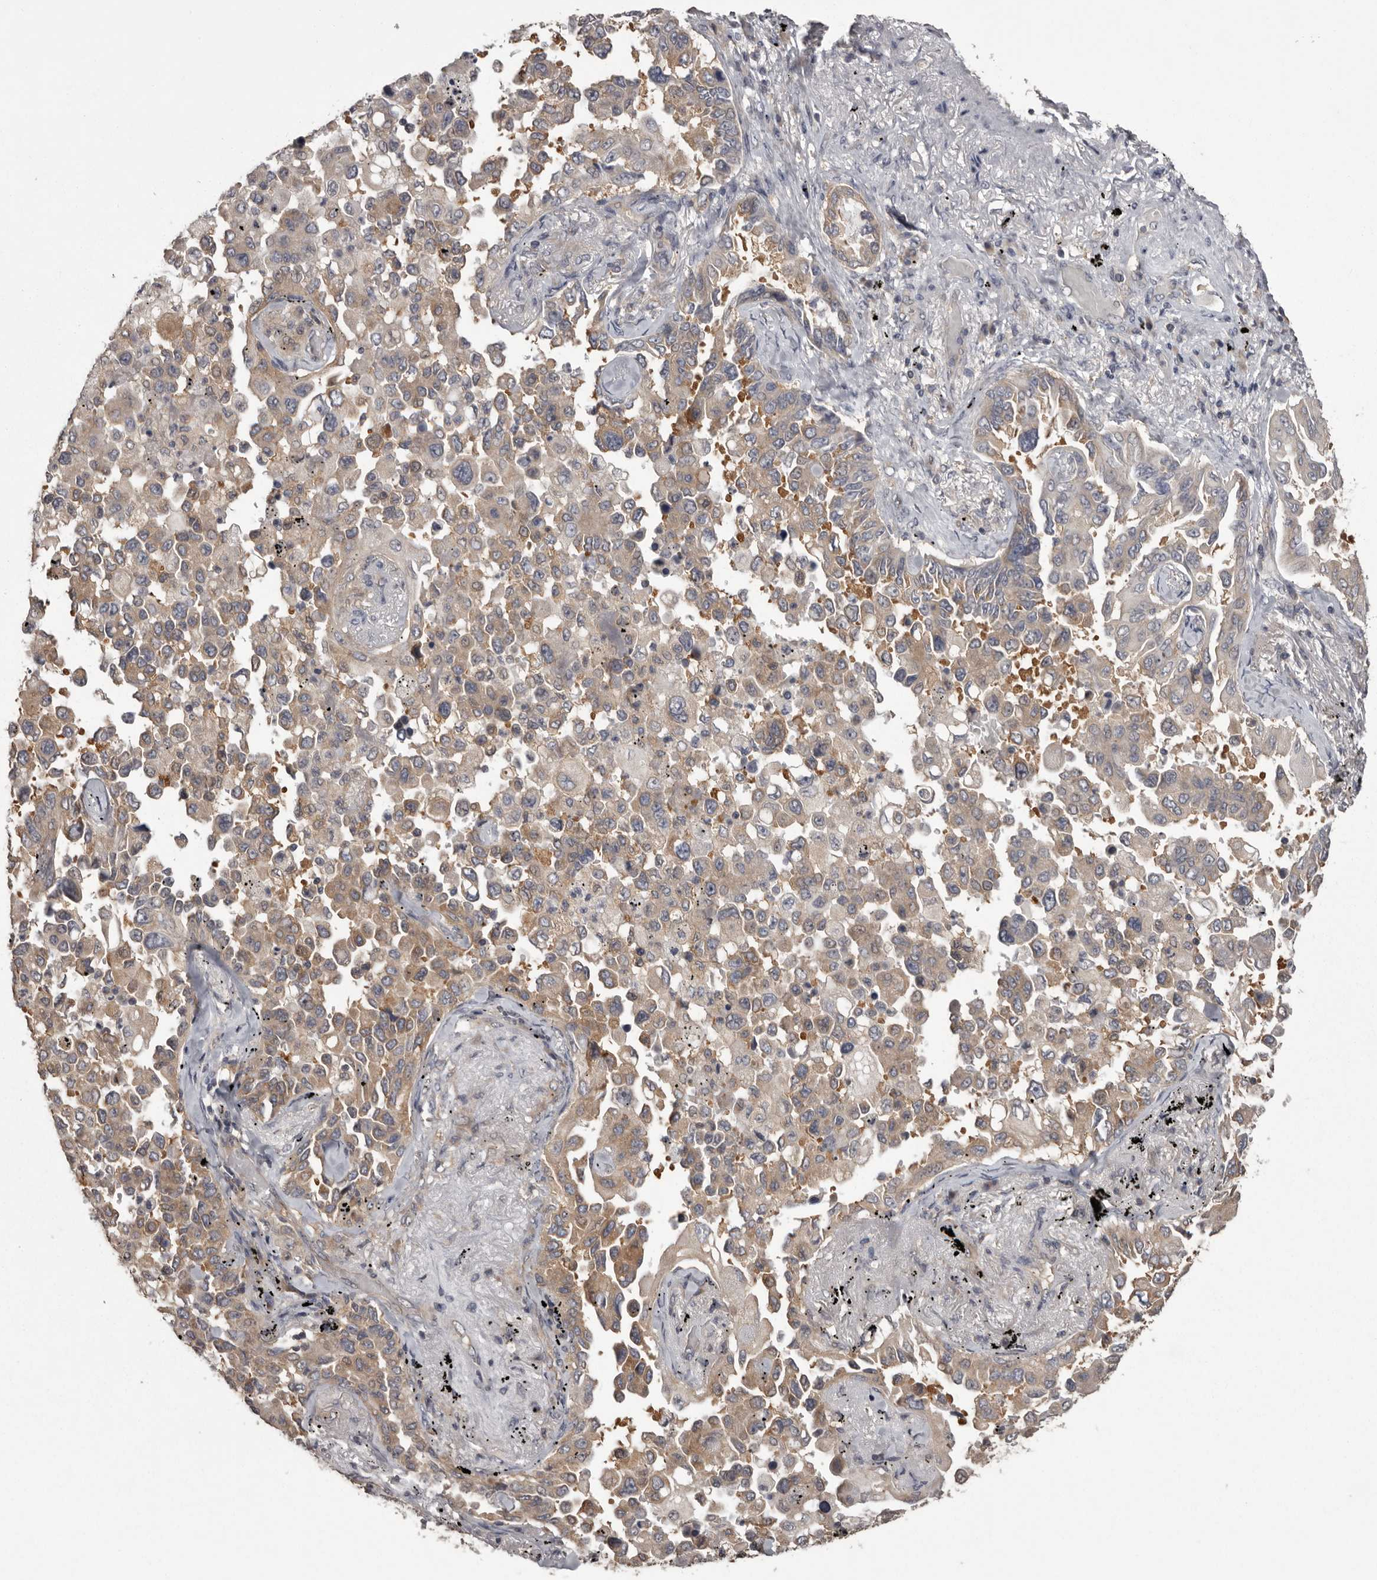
{"staining": {"intensity": "weak", "quantity": "25%-75%", "location": "cytoplasmic/membranous"}, "tissue": "lung cancer", "cell_type": "Tumor cells", "image_type": "cancer", "snomed": [{"axis": "morphology", "description": "Adenocarcinoma, NOS"}, {"axis": "topography", "description": "Lung"}], "caption": "A photomicrograph of adenocarcinoma (lung) stained for a protein exhibits weak cytoplasmic/membranous brown staining in tumor cells.", "gene": "DARS1", "patient": {"sex": "female", "age": 67}}